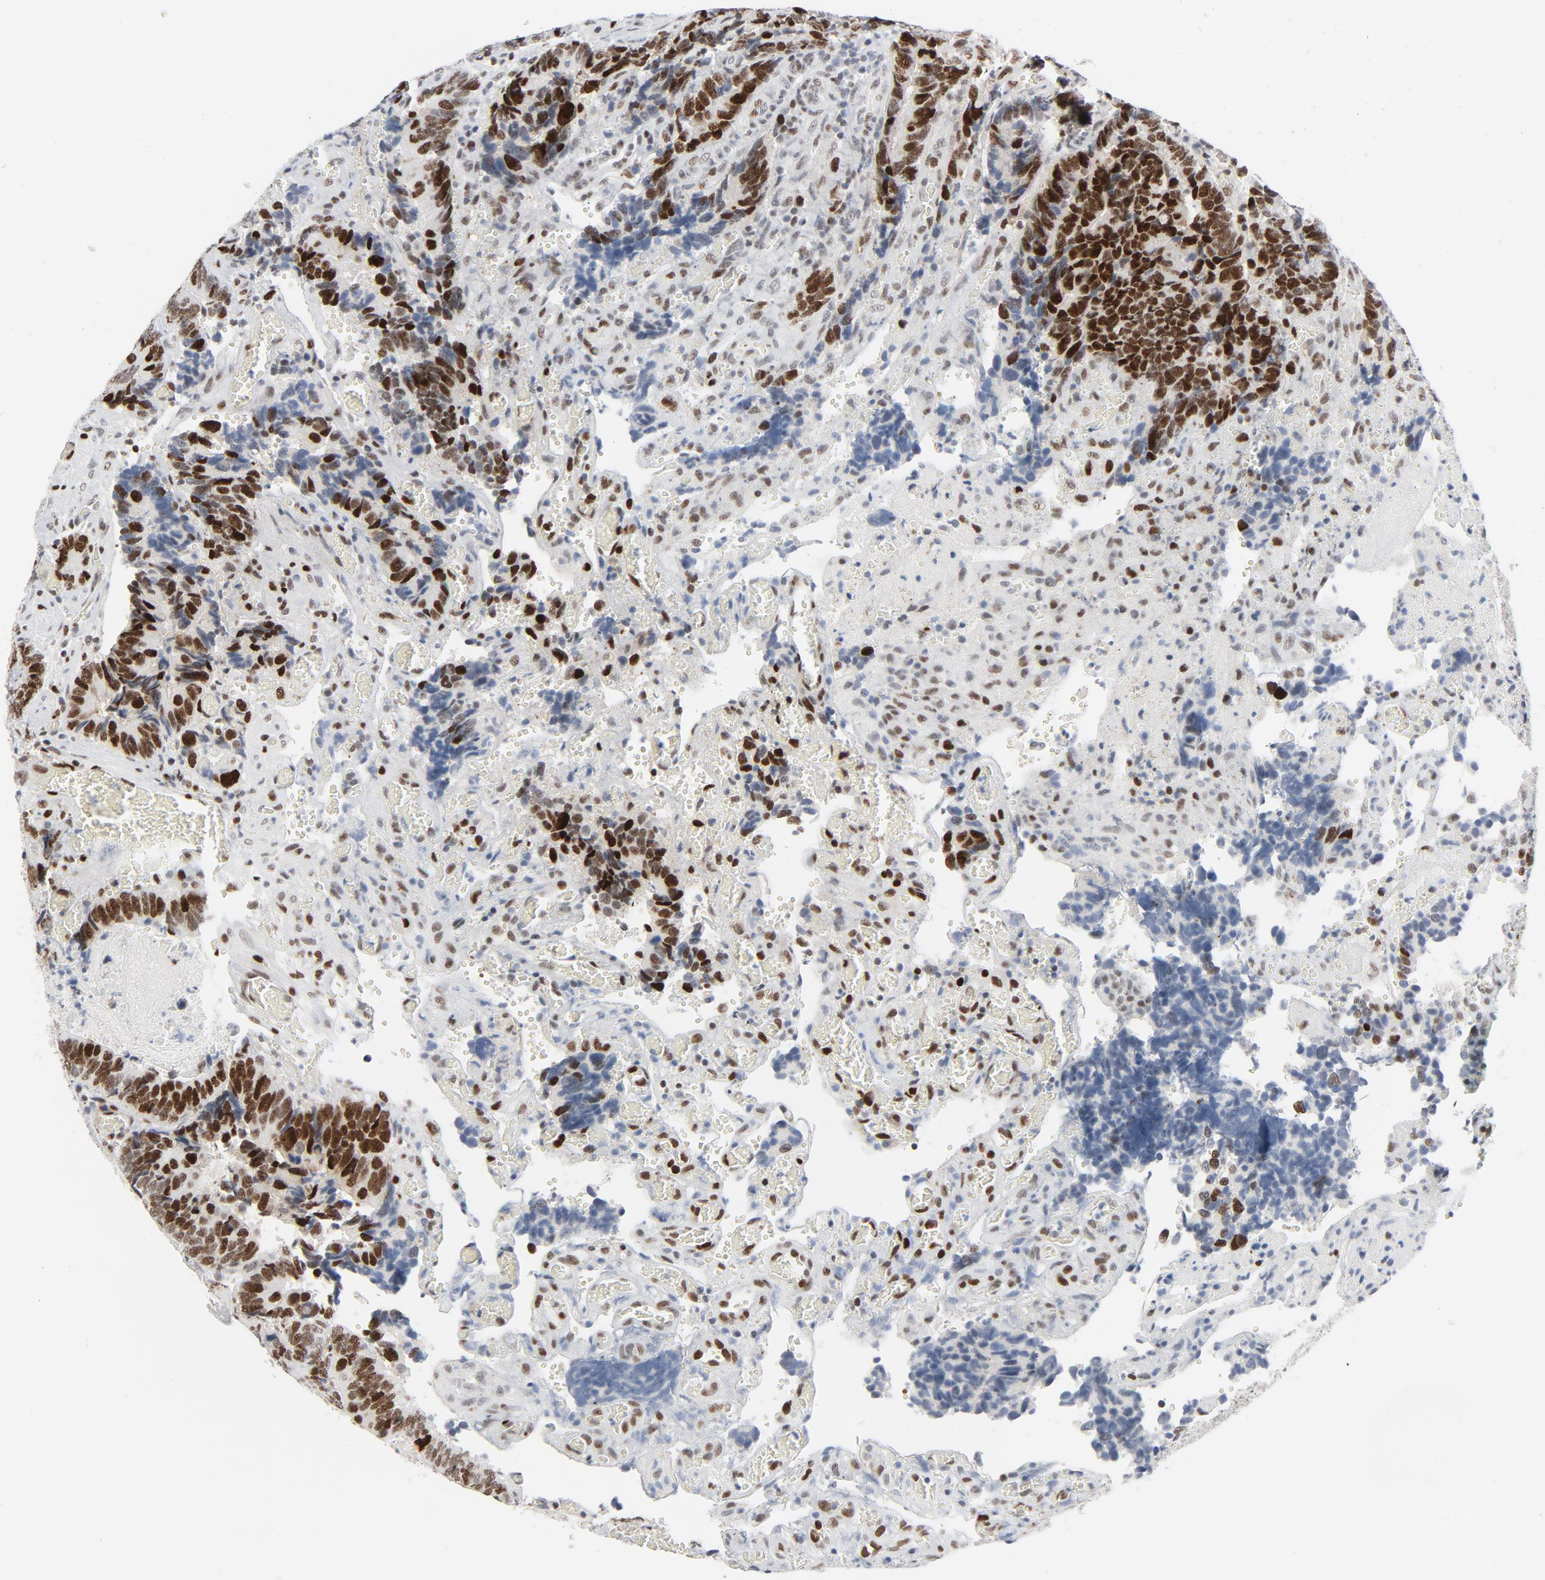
{"staining": {"intensity": "strong", "quantity": "25%-75%", "location": "nuclear"}, "tissue": "colorectal cancer", "cell_type": "Tumor cells", "image_type": "cancer", "snomed": [{"axis": "morphology", "description": "Adenocarcinoma, NOS"}, {"axis": "topography", "description": "Colon"}], "caption": "There is high levels of strong nuclear staining in tumor cells of colorectal adenocarcinoma, as demonstrated by immunohistochemical staining (brown color).", "gene": "POLD1", "patient": {"sex": "male", "age": 72}}